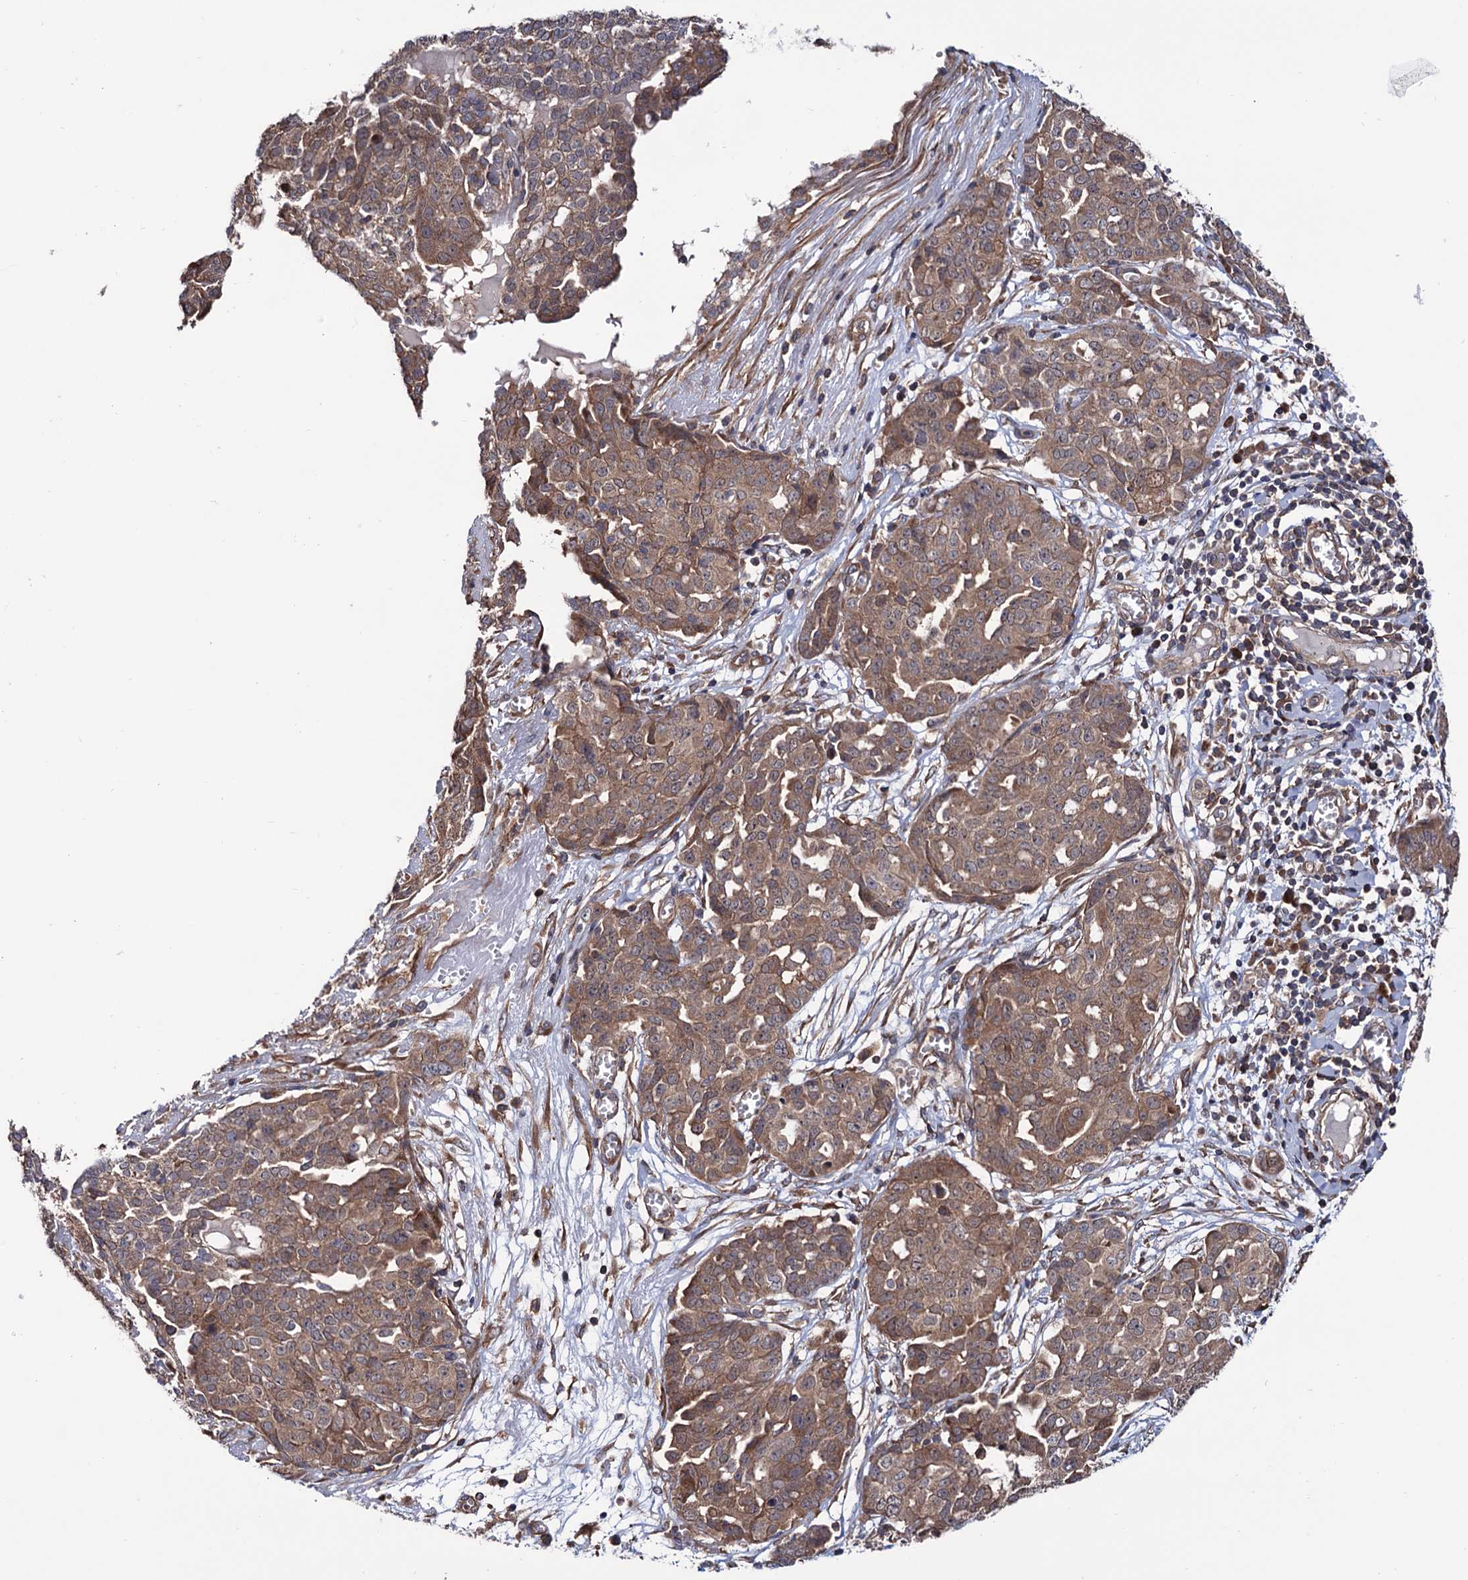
{"staining": {"intensity": "moderate", "quantity": ">75%", "location": "cytoplasmic/membranous"}, "tissue": "ovarian cancer", "cell_type": "Tumor cells", "image_type": "cancer", "snomed": [{"axis": "morphology", "description": "Cystadenocarcinoma, serous, NOS"}, {"axis": "topography", "description": "Soft tissue"}, {"axis": "topography", "description": "Ovary"}], "caption": "A high-resolution image shows immunohistochemistry (IHC) staining of ovarian serous cystadenocarcinoma, which demonstrates moderate cytoplasmic/membranous positivity in about >75% of tumor cells.", "gene": "FERMT2", "patient": {"sex": "female", "age": 57}}